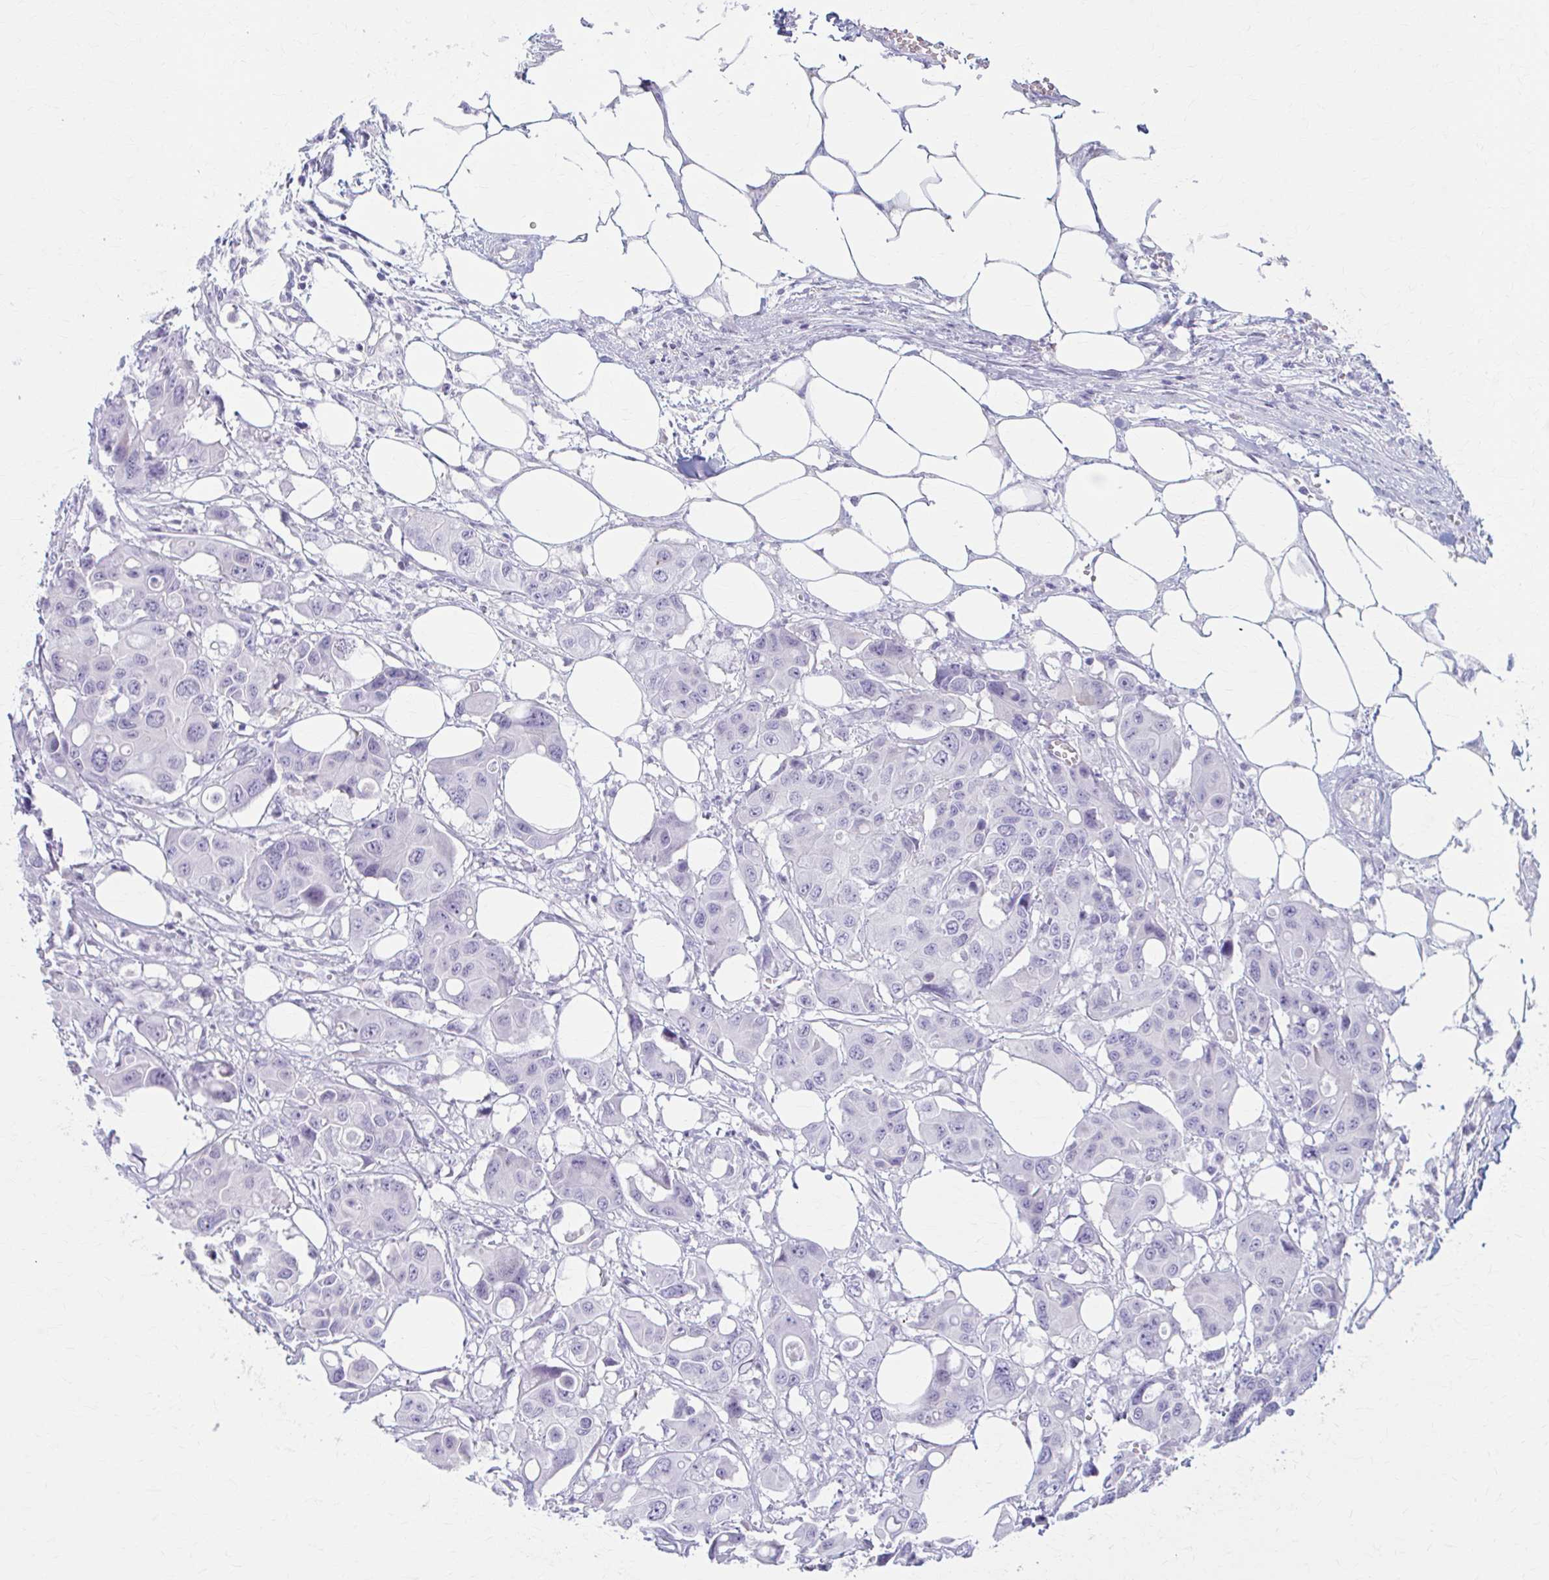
{"staining": {"intensity": "negative", "quantity": "none", "location": "none"}, "tissue": "colorectal cancer", "cell_type": "Tumor cells", "image_type": "cancer", "snomed": [{"axis": "morphology", "description": "Adenocarcinoma, NOS"}, {"axis": "topography", "description": "Colon"}], "caption": "This image is of colorectal adenocarcinoma stained with immunohistochemistry to label a protein in brown with the nuclei are counter-stained blue. There is no staining in tumor cells.", "gene": "PRKRA", "patient": {"sex": "male", "age": 77}}